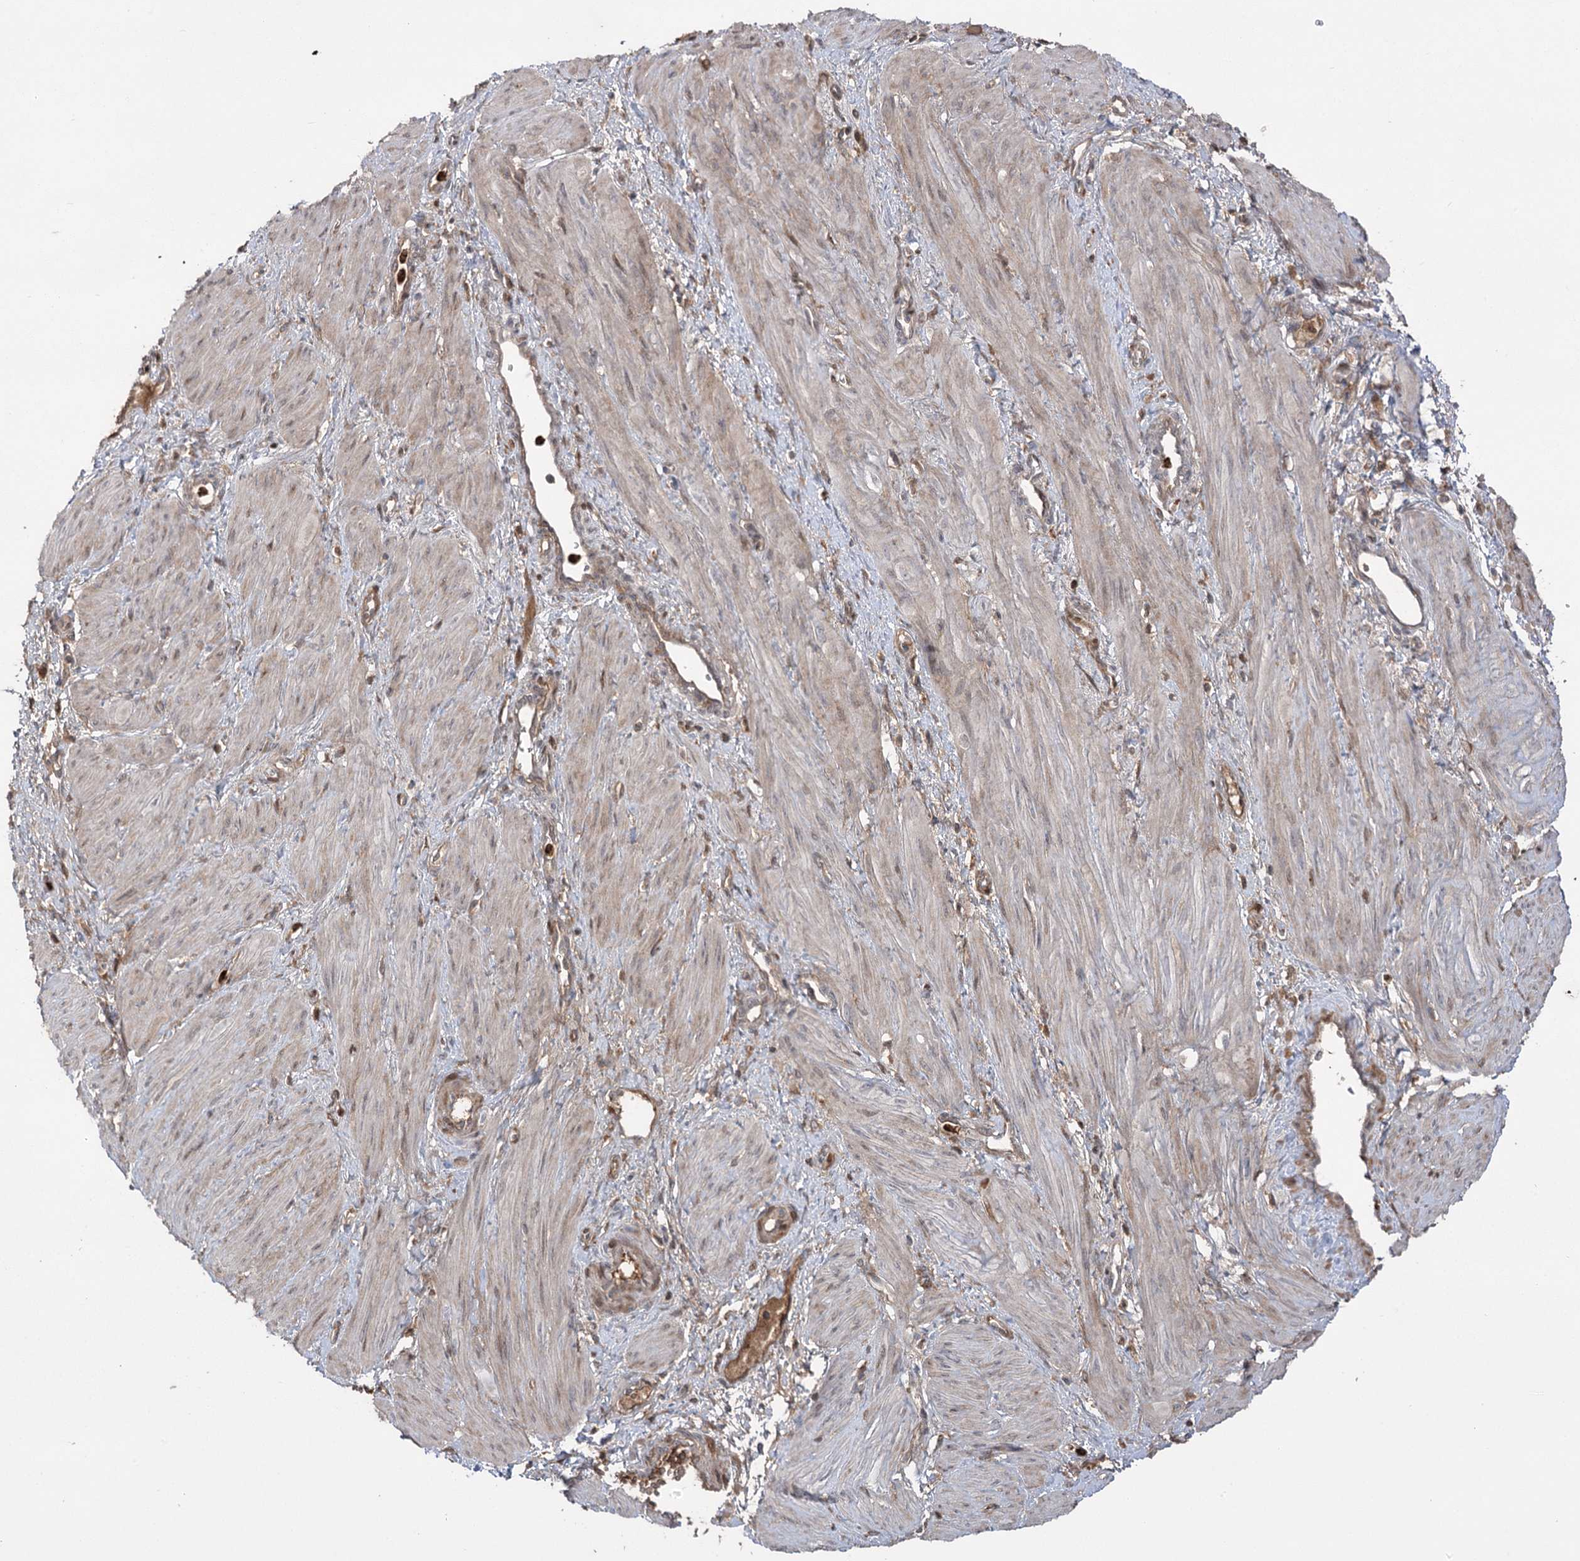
{"staining": {"intensity": "moderate", "quantity": "25%-75%", "location": "cytoplasmic/membranous,nuclear"}, "tissue": "smooth muscle", "cell_type": "Smooth muscle cells", "image_type": "normal", "snomed": [{"axis": "morphology", "description": "Normal tissue, NOS"}, {"axis": "topography", "description": "Endometrium"}], "caption": "About 25%-75% of smooth muscle cells in normal smooth muscle demonstrate moderate cytoplasmic/membranous,nuclear protein staining as visualized by brown immunohistochemical staining.", "gene": "PLEKHA5", "patient": {"sex": "female", "age": 33}}